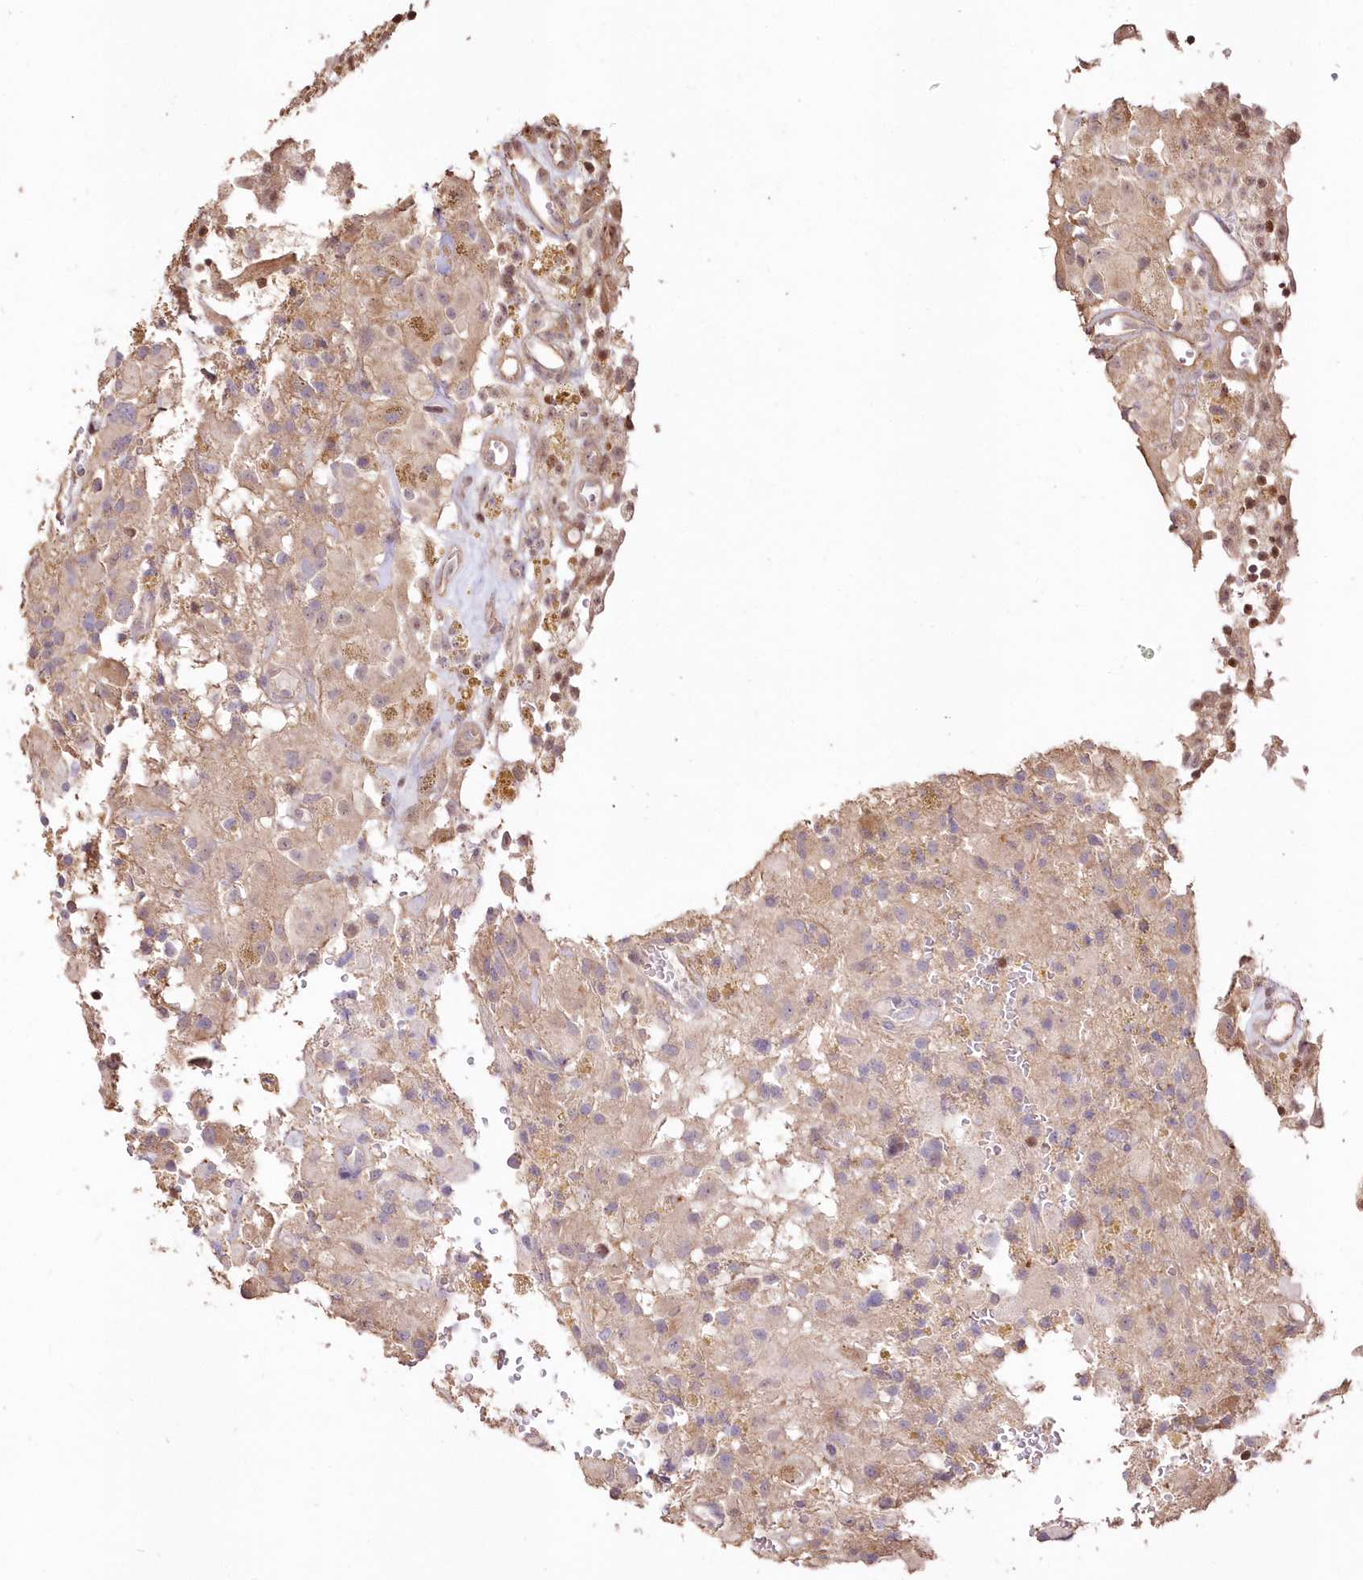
{"staining": {"intensity": "weak", "quantity": "<25%", "location": "cytoplasmic/membranous"}, "tissue": "glioma", "cell_type": "Tumor cells", "image_type": "cancer", "snomed": [{"axis": "morphology", "description": "Glioma, malignant, High grade"}, {"axis": "topography", "description": "Brain"}], "caption": "DAB immunohistochemical staining of high-grade glioma (malignant) displays no significant expression in tumor cells.", "gene": "STK17B", "patient": {"sex": "female", "age": 59}}